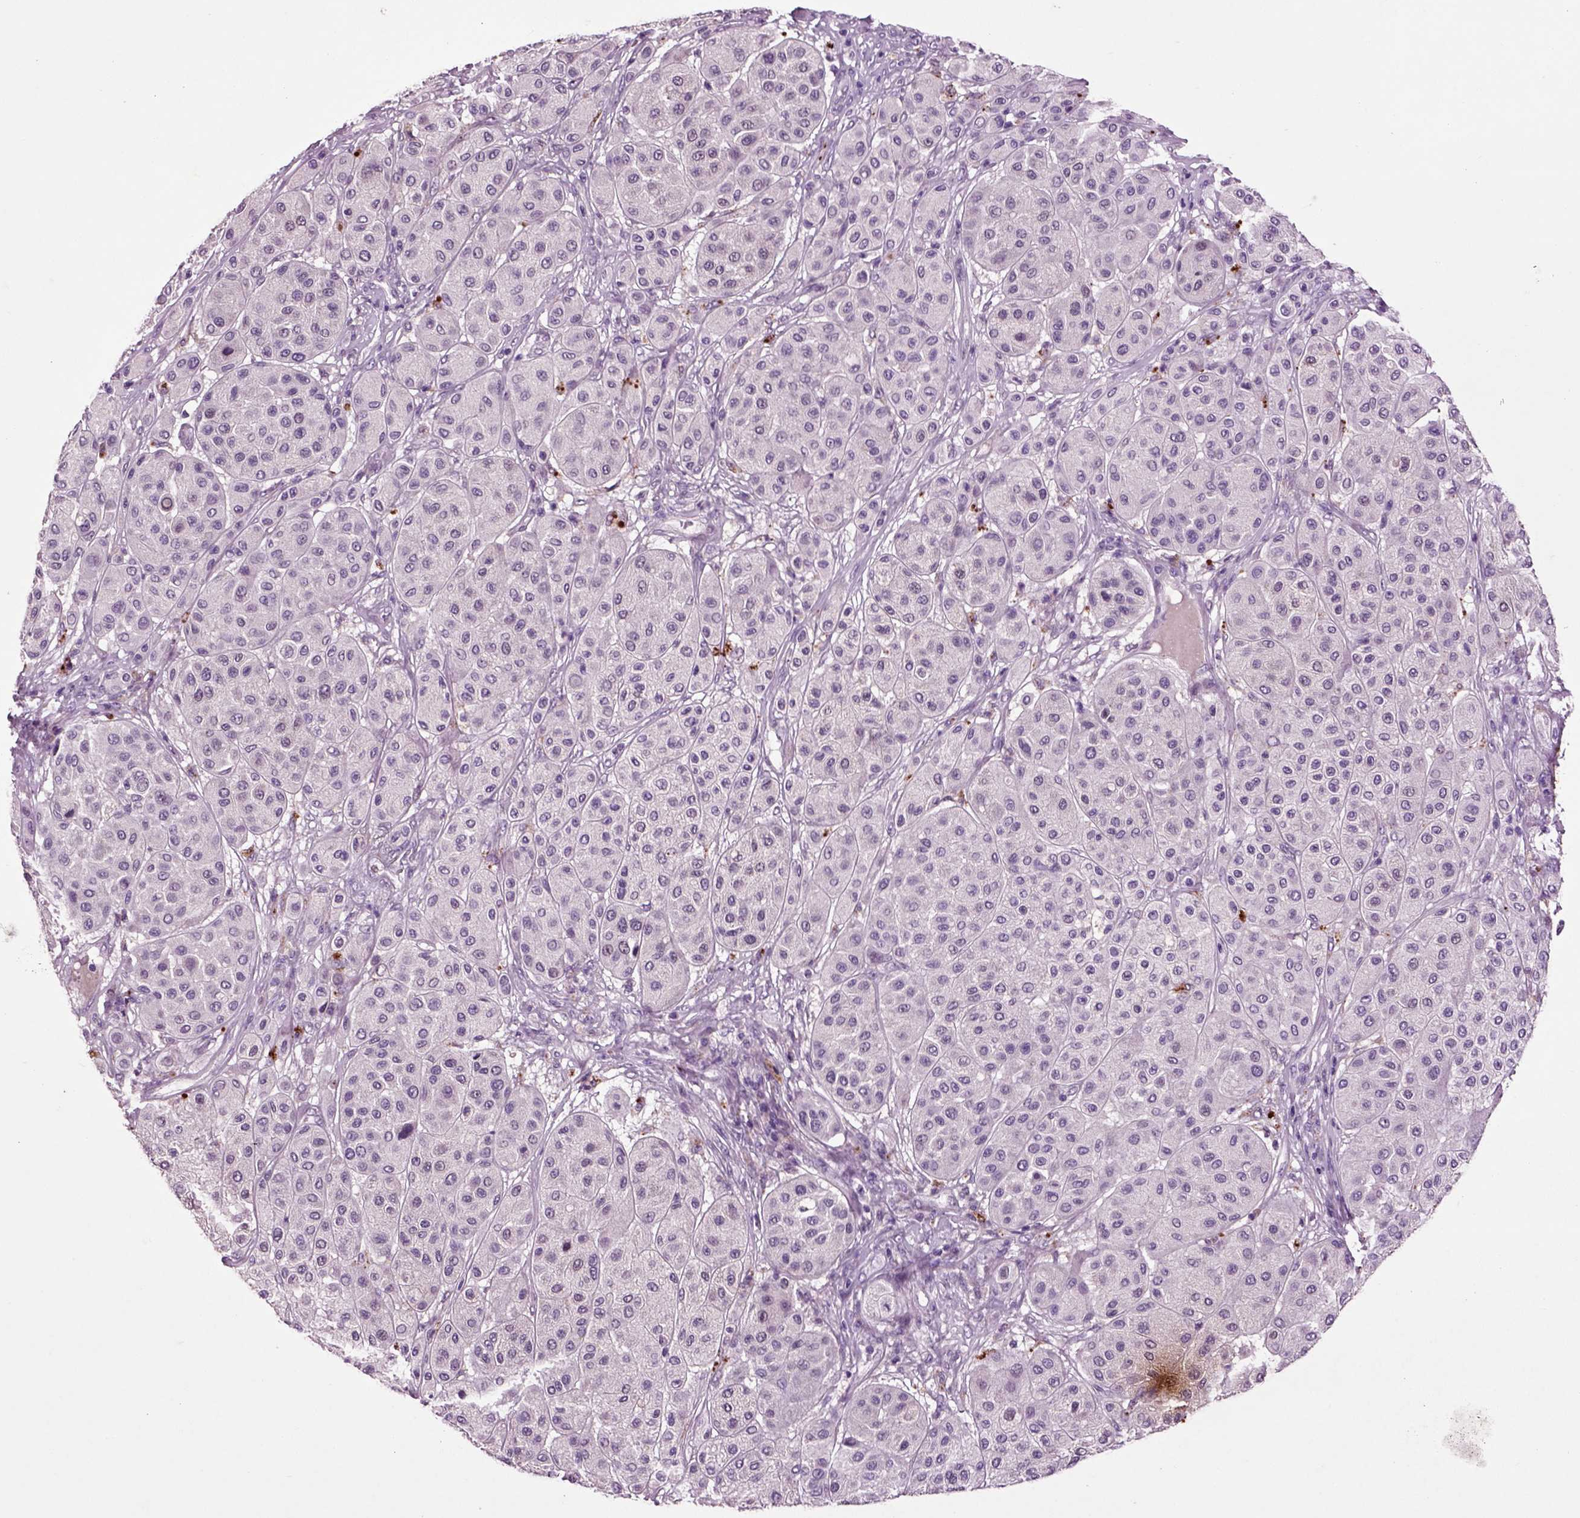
{"staining": {"intensity": "negative", "quantity": "none", "location": "none"}, "tissue": "melanoma", "cell_type": "Tumor cells", "image_type": "cancer", "snomed": [{"axis": "morphology", "description": "Malignant melanoma, Metastatic site"}, {"axis": "topography", "description": "Smooth muscle"}], "caption": "An immunohistochemistry image of malignant melanoma (metastatic site) is shown. There is no staining in tumor cells of malignant melanoma (metastatic site).", "gene": "CRHR1", "patient": {"sex": "male", "age": 41}}